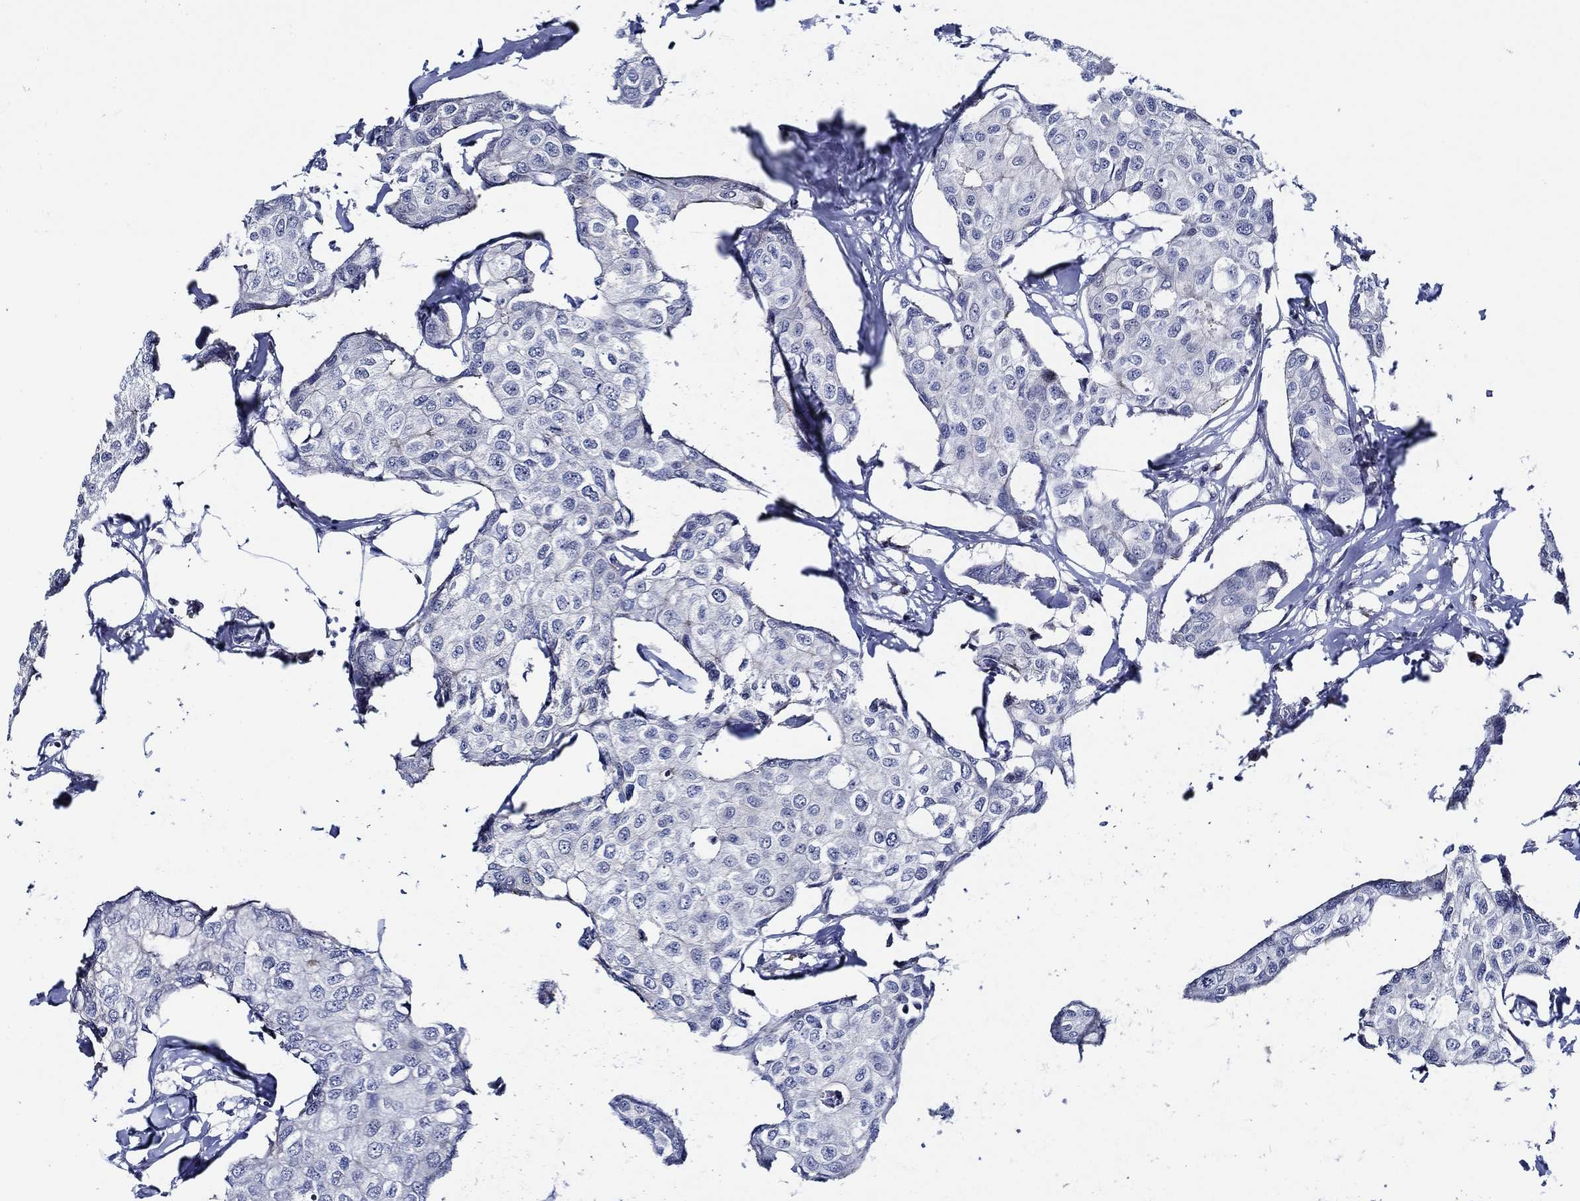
{"staining": {"intensity": "negative", "quantity": "none", "location": "none"}, "tissue": "breast cancer", "cell_type": "Tumor cells", "image_type": "cancer", "snomed": [{"axis": "morphology", "description": "Duct carcinoma"}, {"axis": "topography", "description": "Breast"}], "caption": "This is a micrograph of immunohistochemistry staining of intraductal carcinoma (breast), which shows no staining in tumor cells.", "gene": "C8orf48", "patient": {"sex": "female", "age": 80}}